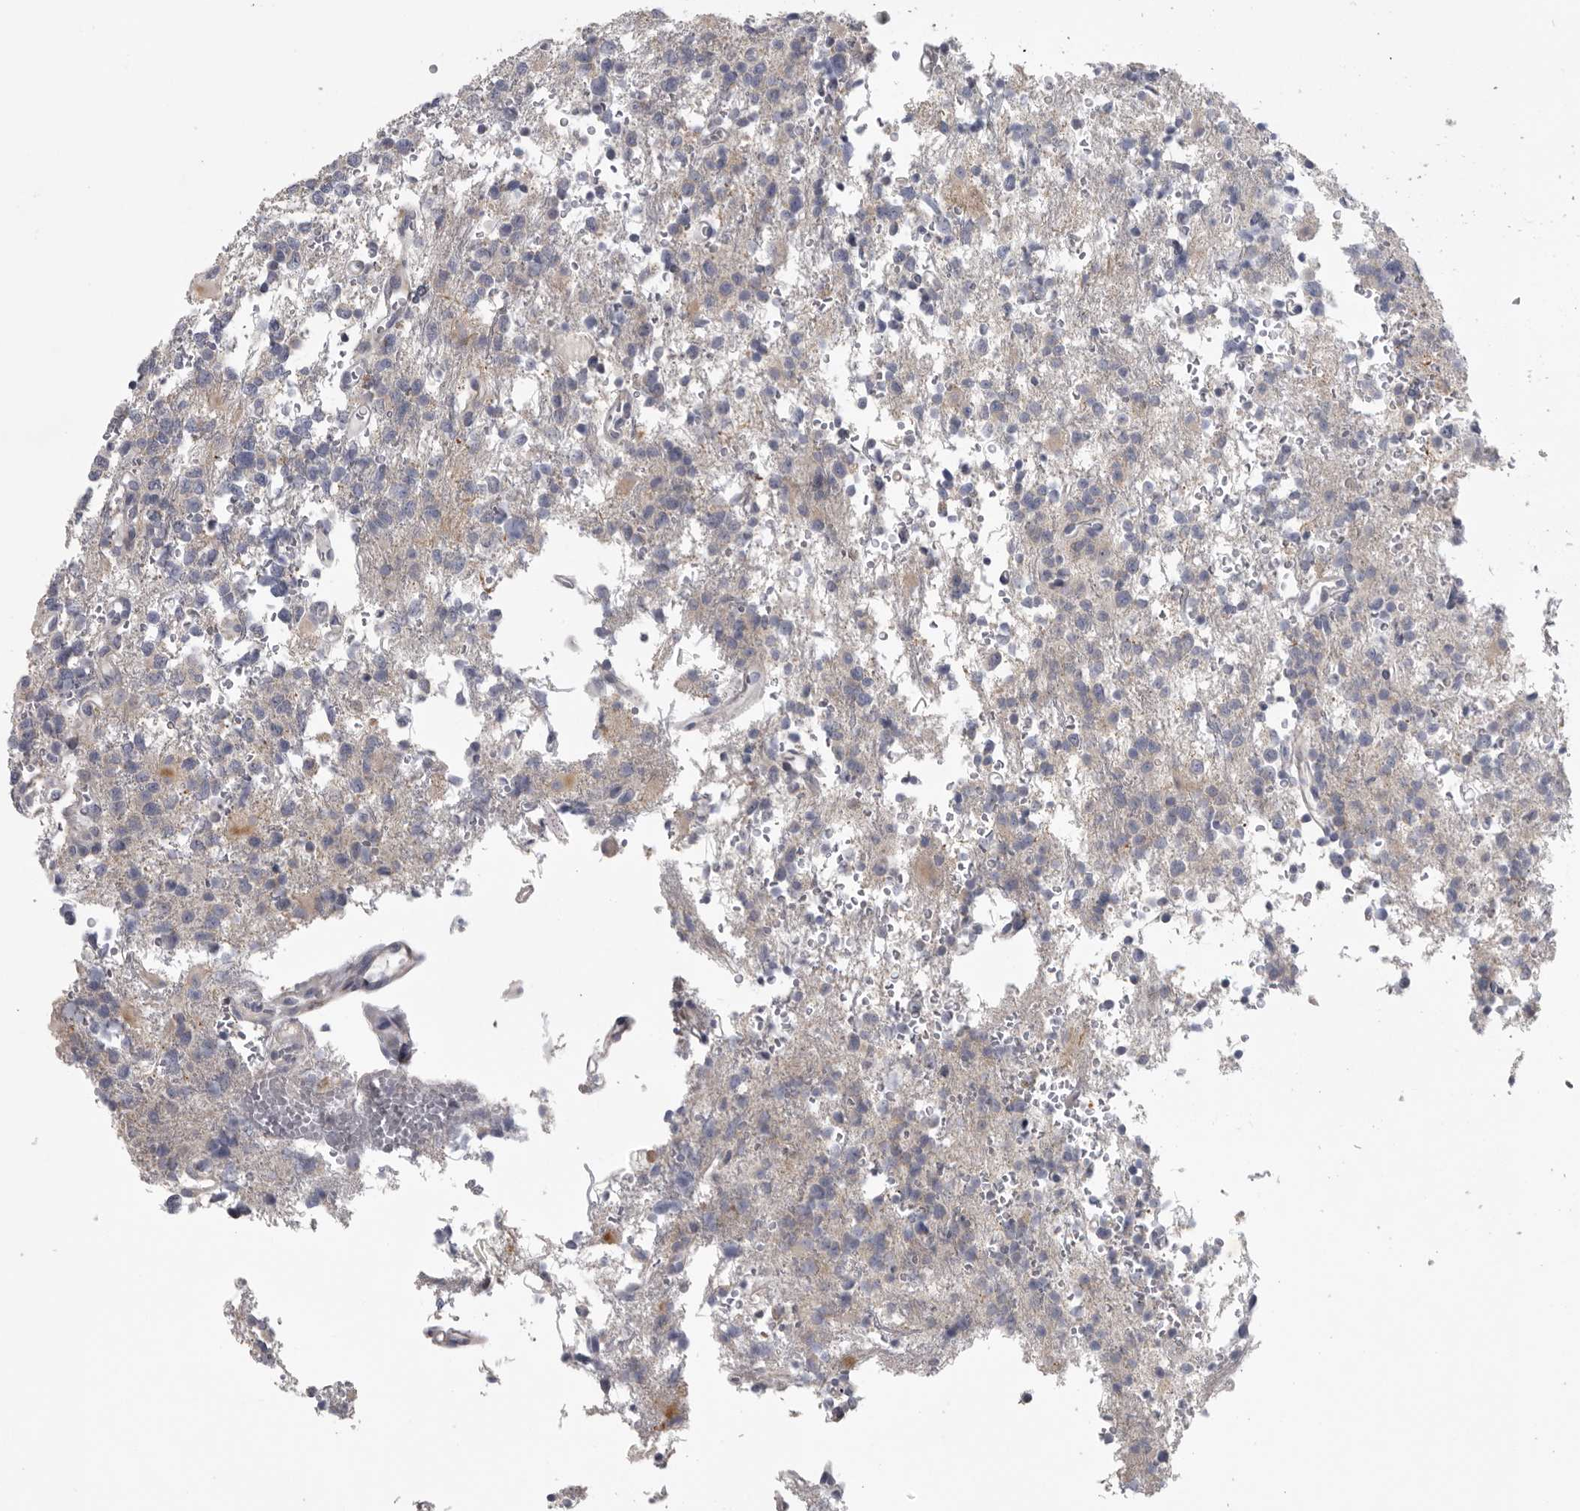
{"staining": {"intensity": "negative", "quantity": "none", "location": "none"}, "tissue": "glioma", "cell_type": "Tumor cells", "image_type": "cancer", "snomed": [{"axis": "morphology", "description": "Glioma, malignant, High grade"}, {"axis": "topography", "description": "Brain"}], "caption": "Glioma was stained to show a protein in brown. There is no significant staining in tumor cells. Brightfield microscopy of IHC stained with DAB (3,3'-diaminobenzidine) (brown) and hematoxylin (blue), captured at high magnification.", "gene": "USP24", "patient": {"sex": "female", "age": 62}}